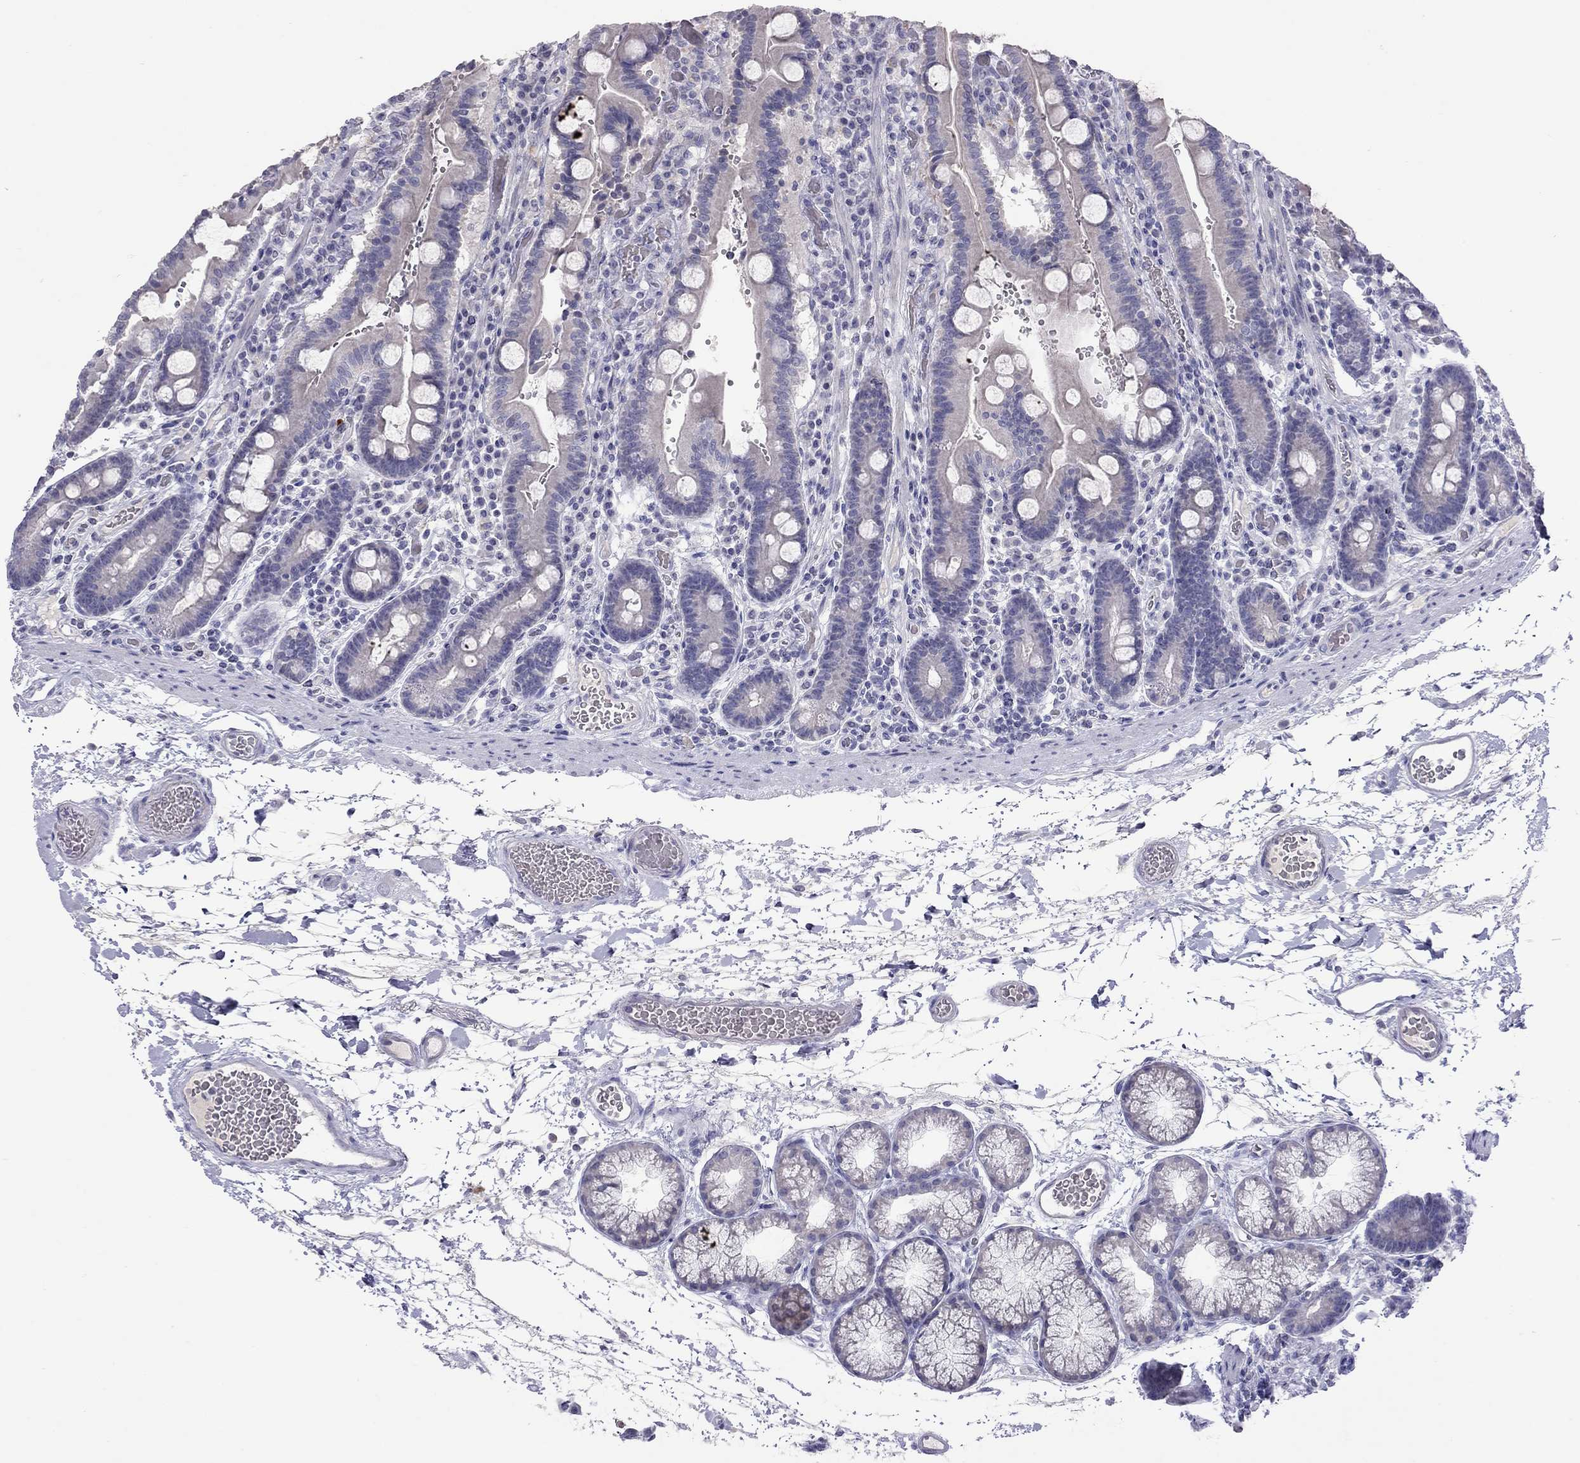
{"staining": {"intensity": "negative", "quantity": "none", "location": "none"}, "tissue": "duodenum", "cell_type": "Glandular cells", "image_type": "normal", "snomed": [{"axis": "morphology", "description": "Normal tissue, NOS"}, {"axis": "topography", "description": "Duodenum"}], "caption": "Immunohistochemical staining of benign duodenum shows no significant staining in glandular cells. (DAB (3,3'-diaminobenzidine) immunohistochemistry (IHC) visualized using brightfield microscopy, high magnification).", "gene": "MUC16", "patient": {"sex": "female", "age": 62}}